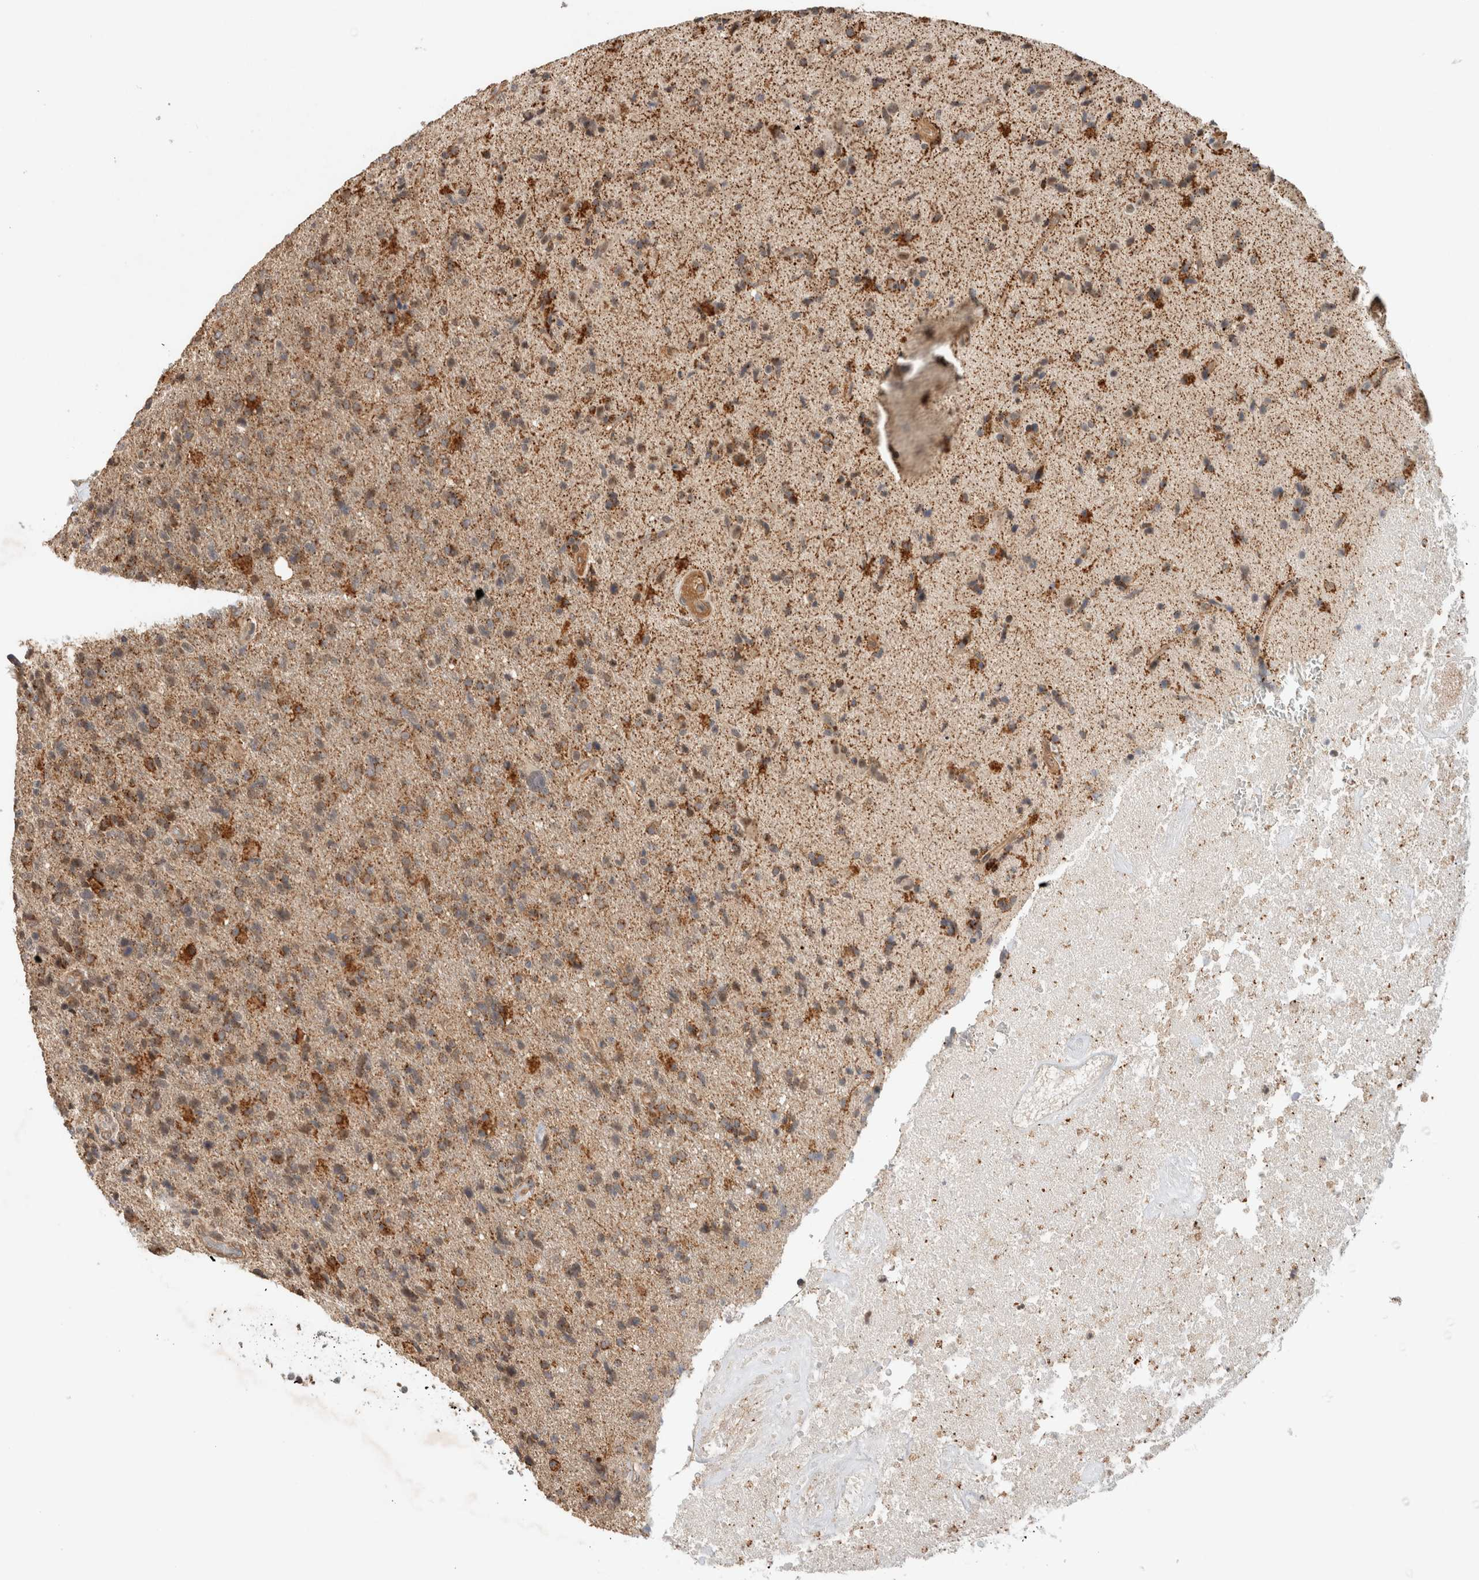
{"staining": {"intensity": "moderate", "quantity": "25%-75%", "location": "cytoplasmic/membranous"}, "tissue": "glioma", "cell_type": "Tumor cells", "image_type": "cancer", "snomed": [{"axis": "morphology", "description": "Glioma, malignant, High grade"}, {"axis": "topography", "description": "Brain"}], "caption": "Glioma stained with a brown dye shows moderate cytoplasmic/membranous positive positivity in about 25%-75% of tumor cells.", "gene": "CAAP1", "patient": {"sex": "male", "age": 72}}